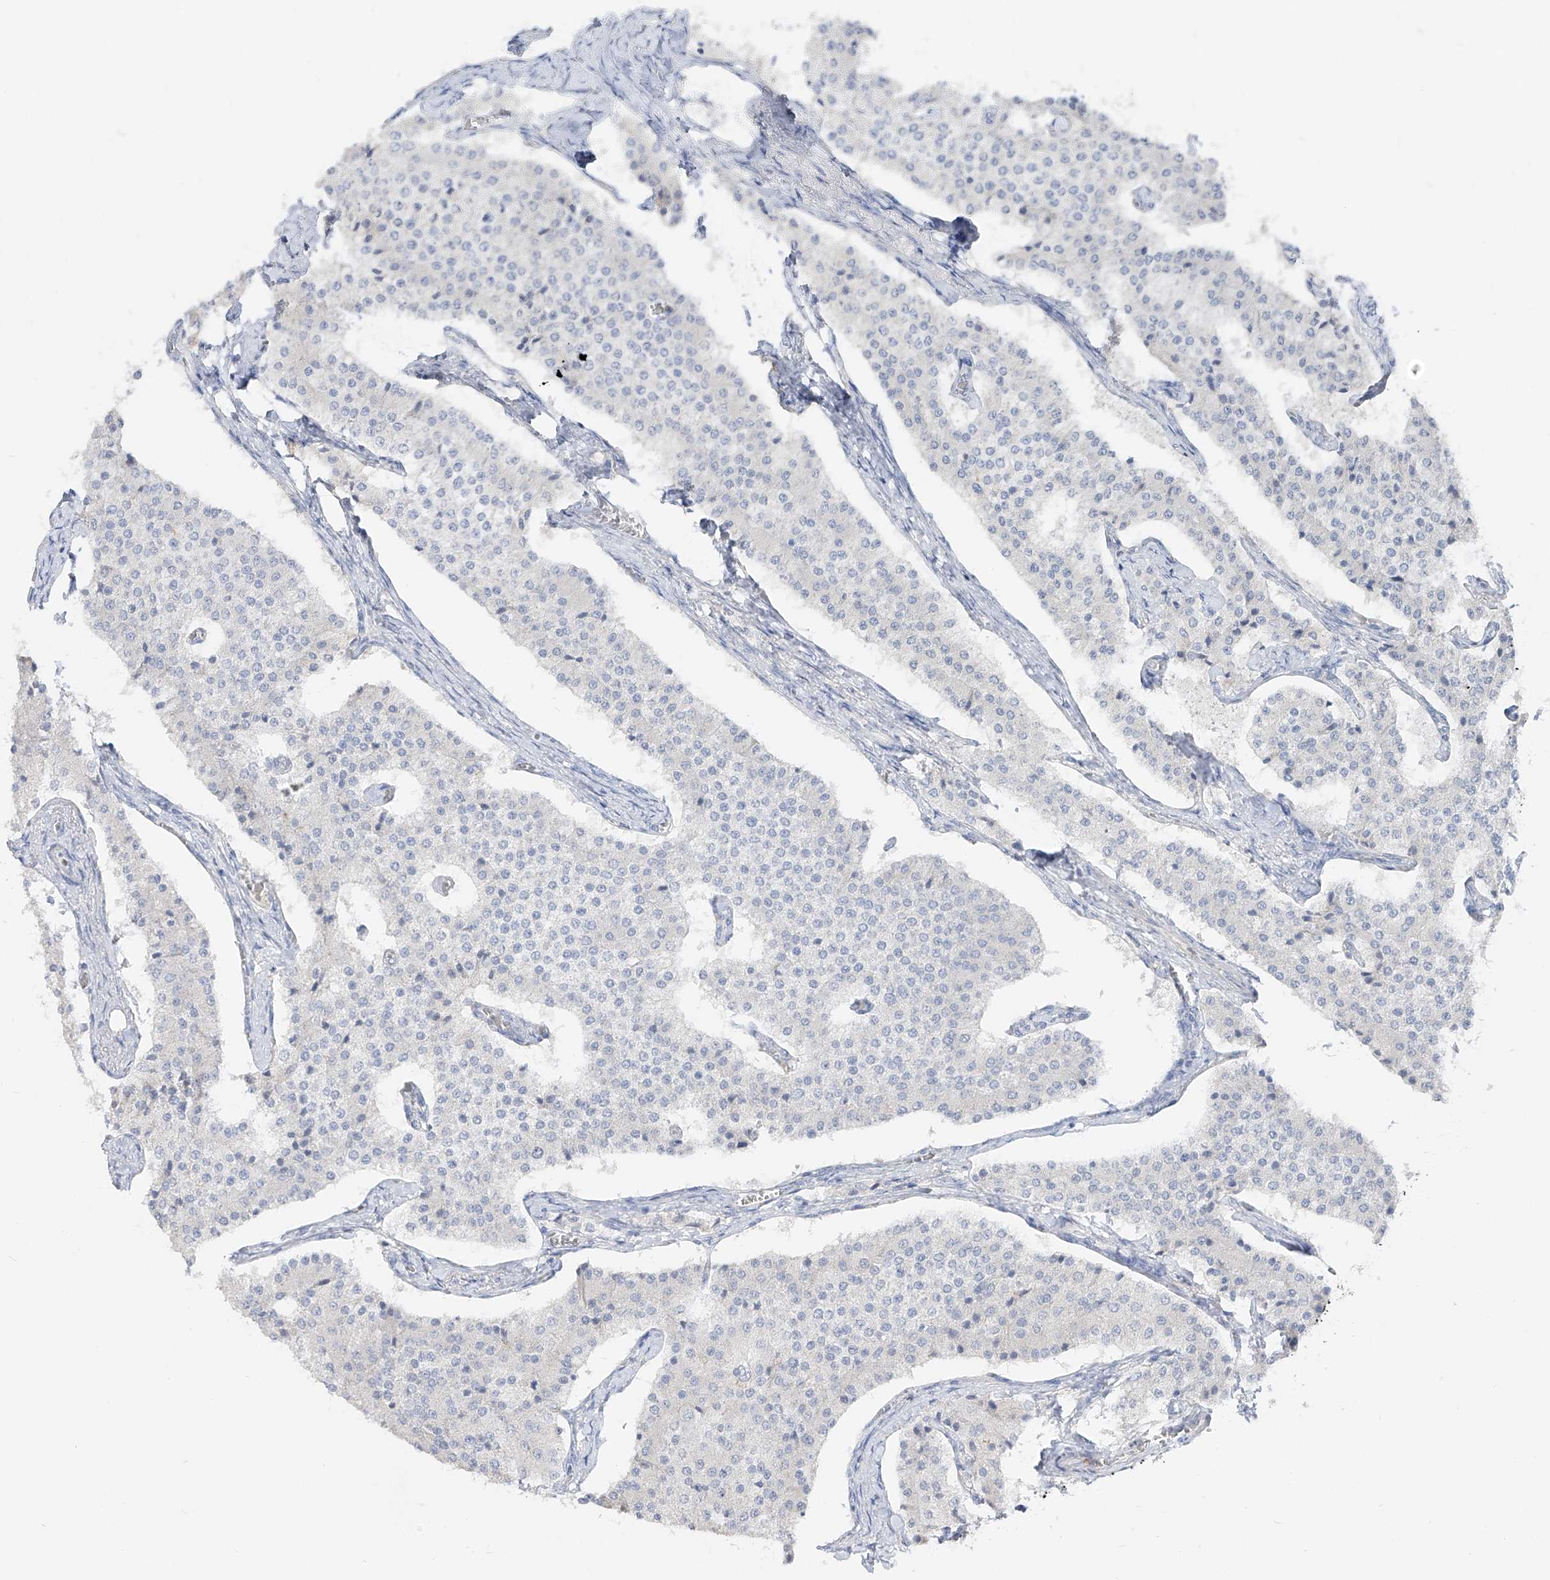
{"staining": {"intensity": "negative", "quantity": "none", "location": "none"}, "tissue": "carcinoid", "cell_type": "Tumor cells", "image_type": "cancer", "snomed": [{"axis": "morphology", "description": "Carcinoid, malignant, NOS"}, {"axis": "topography", "description": "Colon"}], "caption": "The photomicrograph displays no staining of tumor cells in carcinoid (malignant).", "gene": "RBFOX3", "patient": {"sex": "female", "age": 52}}